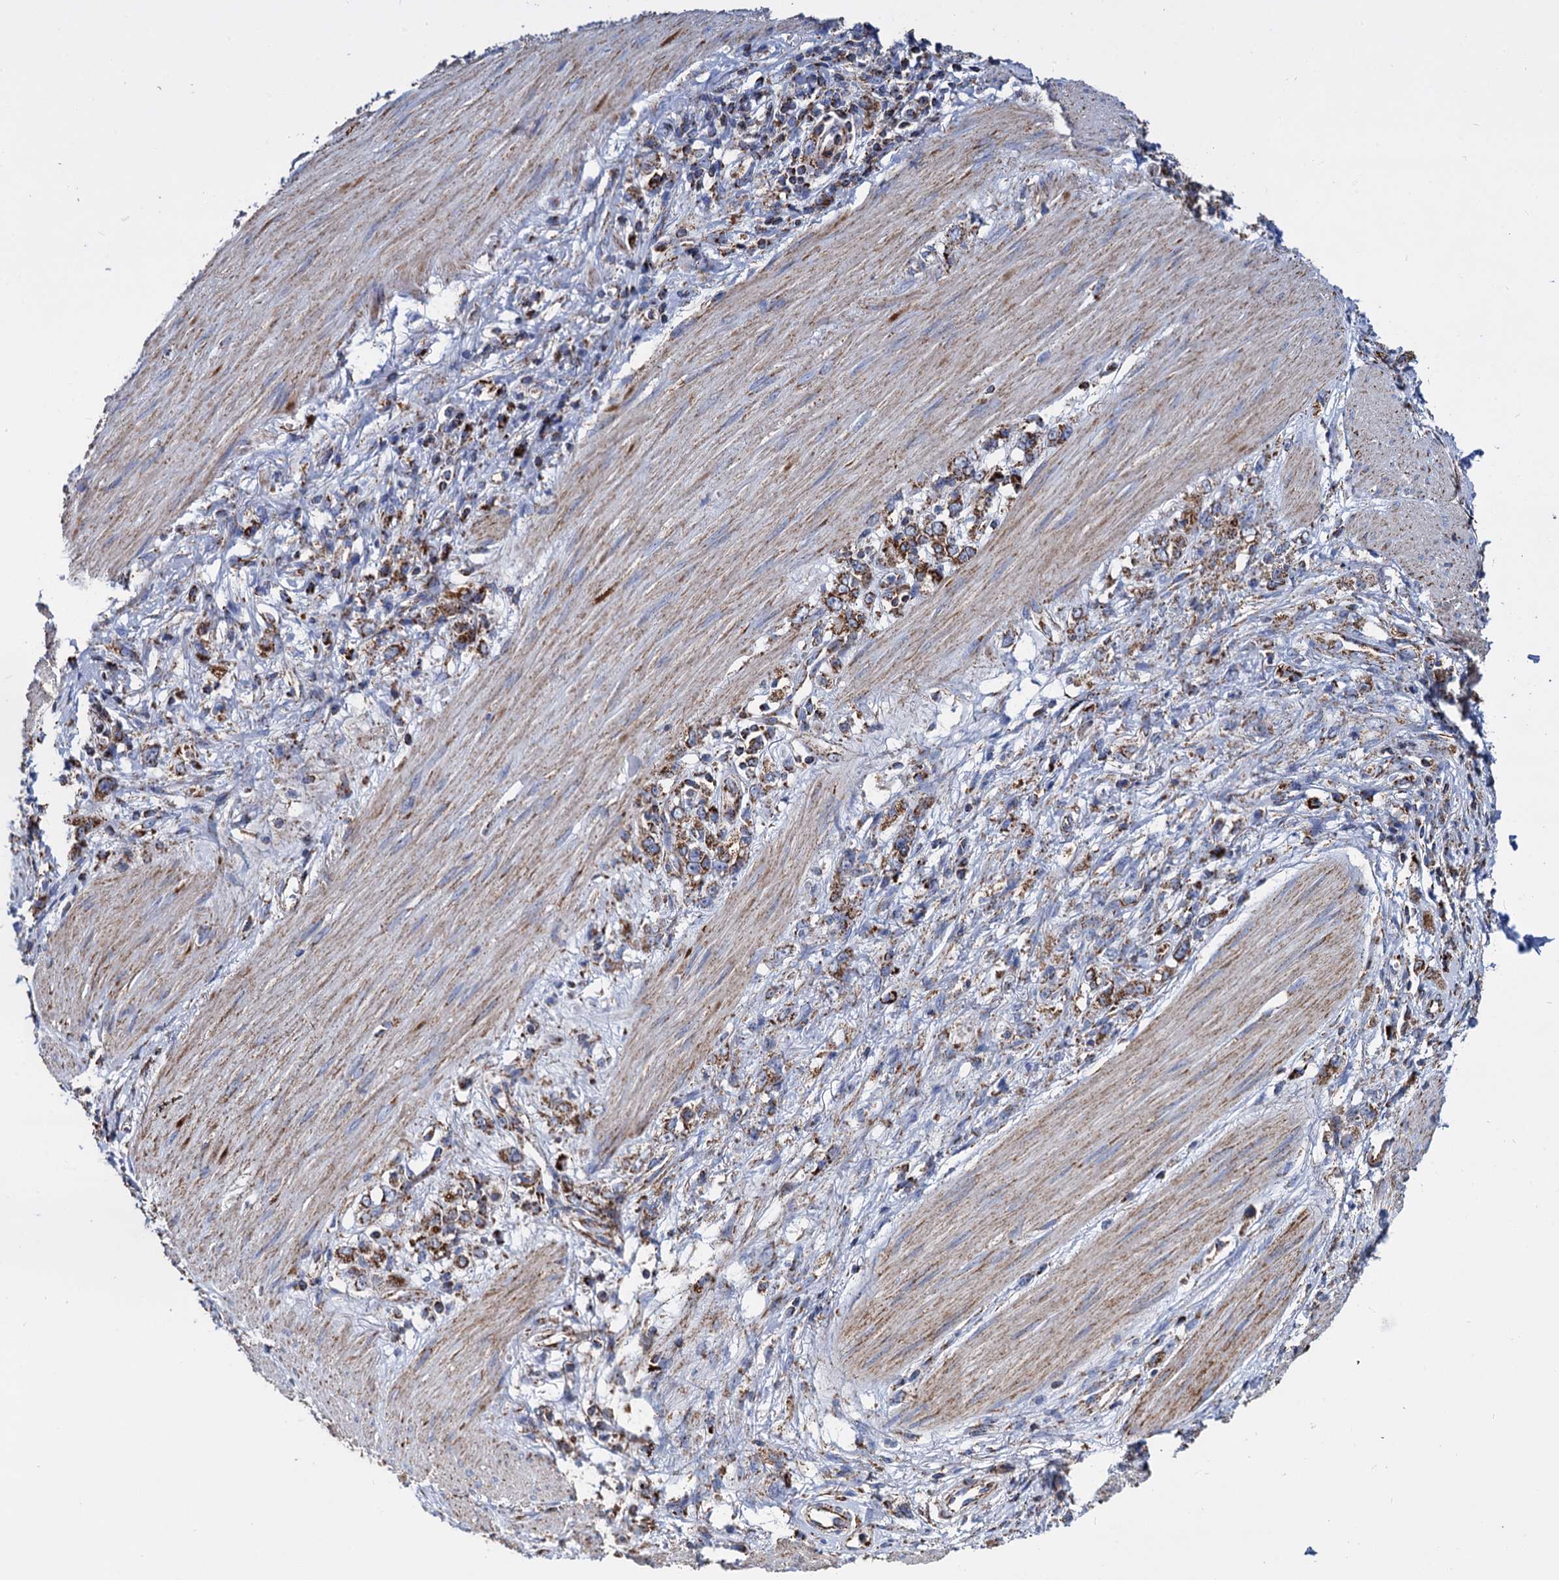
{"staining": {"intensity": "strong", "quantity": ">75%", "location": "cytoplasmic/membranous"}, "tissue": "stomach cancer", "cell_type": "Tumor cells", "image_type": "cancer", "snomed": [{"axis": "morphology", "description": "Adenocarcinoma, NOS"}, {"axis": "topography", "description": "Stomach"}], "caption": "Stomach adenocarcinoma stained with DAB (3,3'-diaminobenzidine) IHC exhibits high levels of strong cytoplasmic/membranous staining in approximately >75% of tumor cells.", "gene": "TIMM10", "patient": {"sex": "female", "age": 76}}